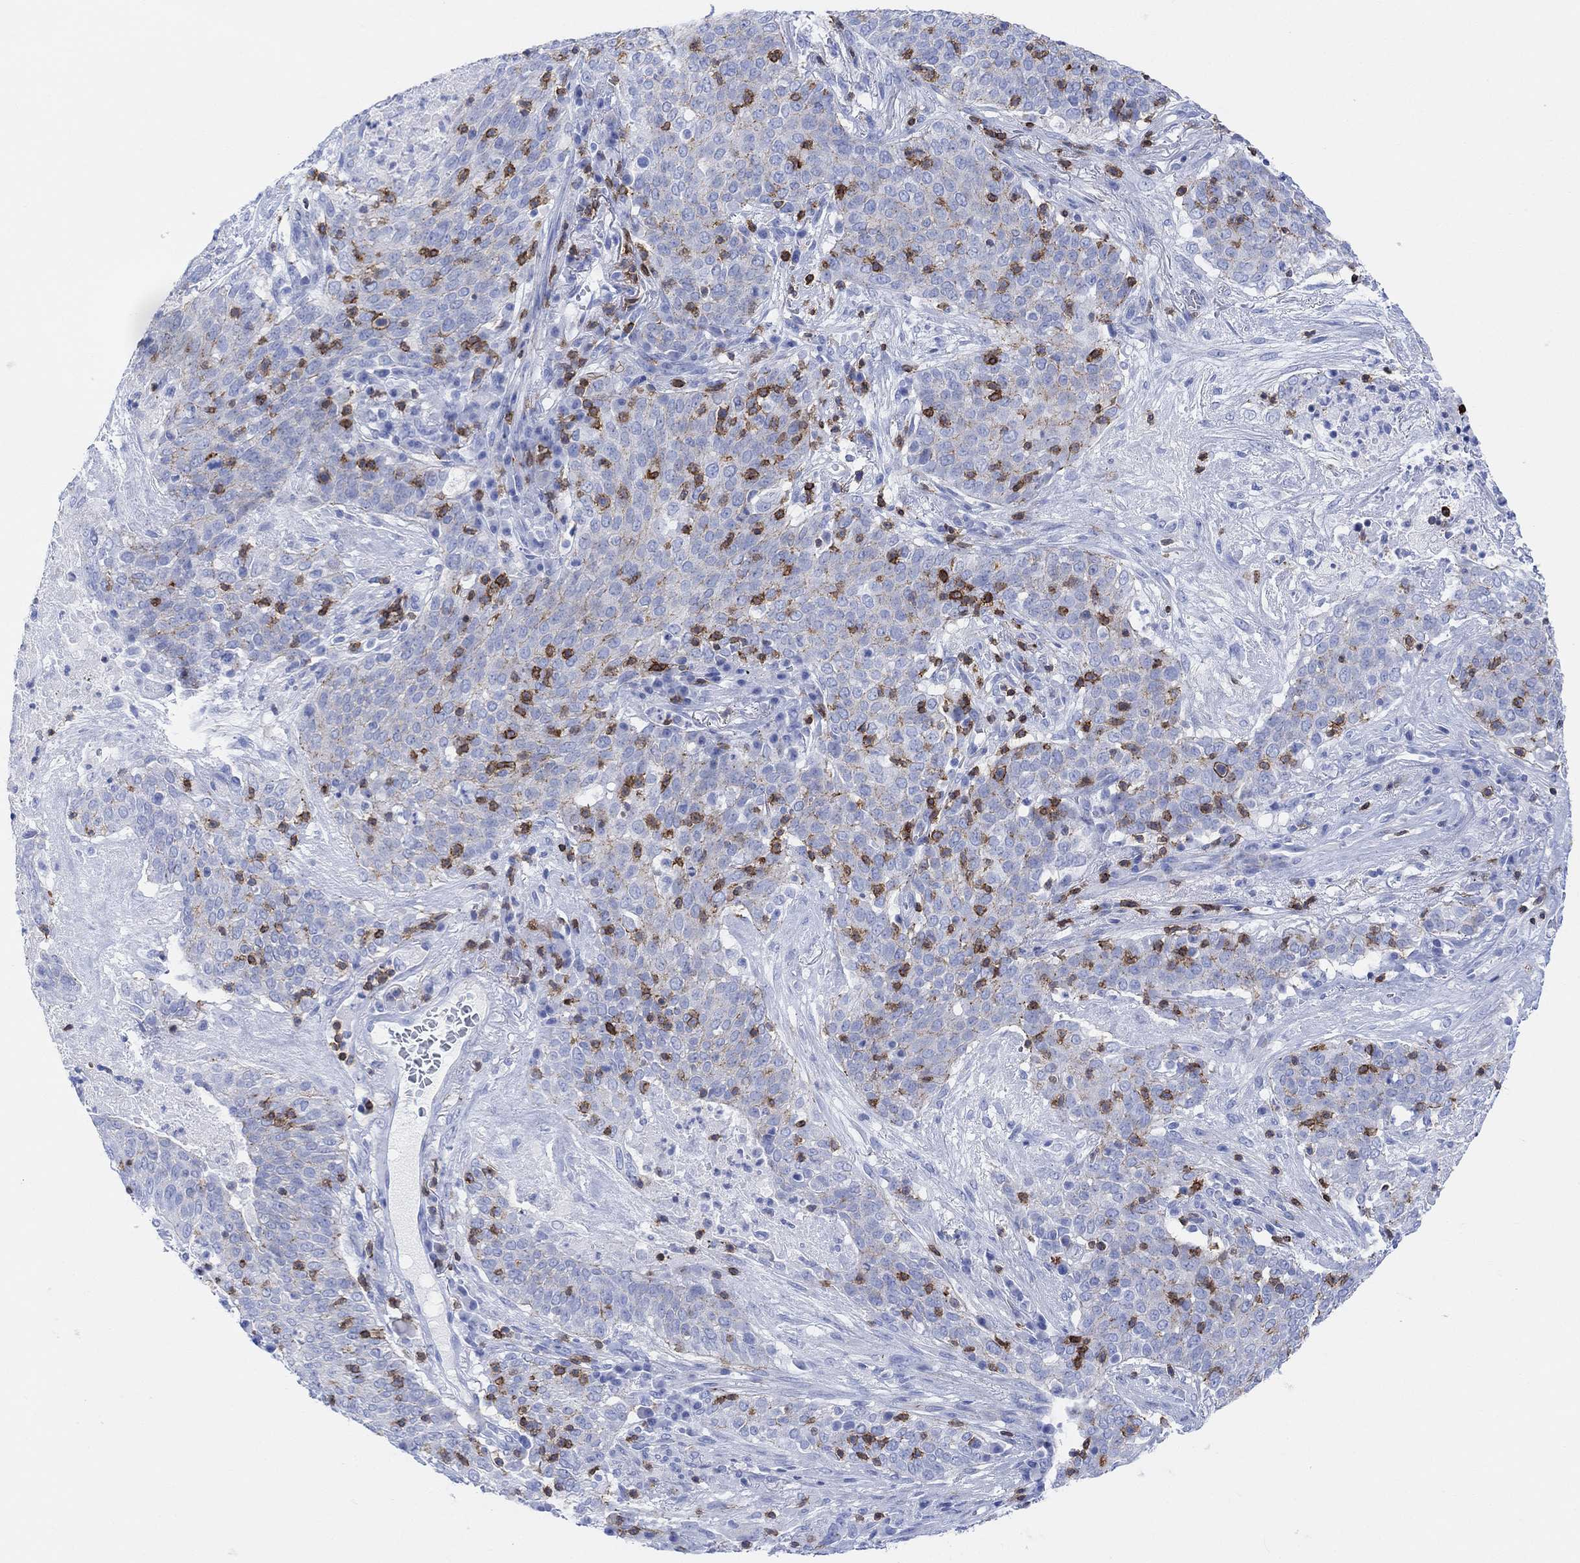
{"staining": {"intensity": "negative", "quantity": "none", "location": "none"}, "tissue": "lung cancer", "cell_type": "Tumor cells", "image_type": "cancer", "snomed": [{"axis": "morphology", "description": "Squamous cell carcinoma, NOS"}, {"axis": "topography", "description": "Lung"}], "caption": "This photomicrograph is of lung cancer stained with IHC to label a protein in brown with the nuclei are counter-stained blue. There is no expression in tumor cells.", "gene": "GPR65", "patient": {"sex": "male", "age": 82}}